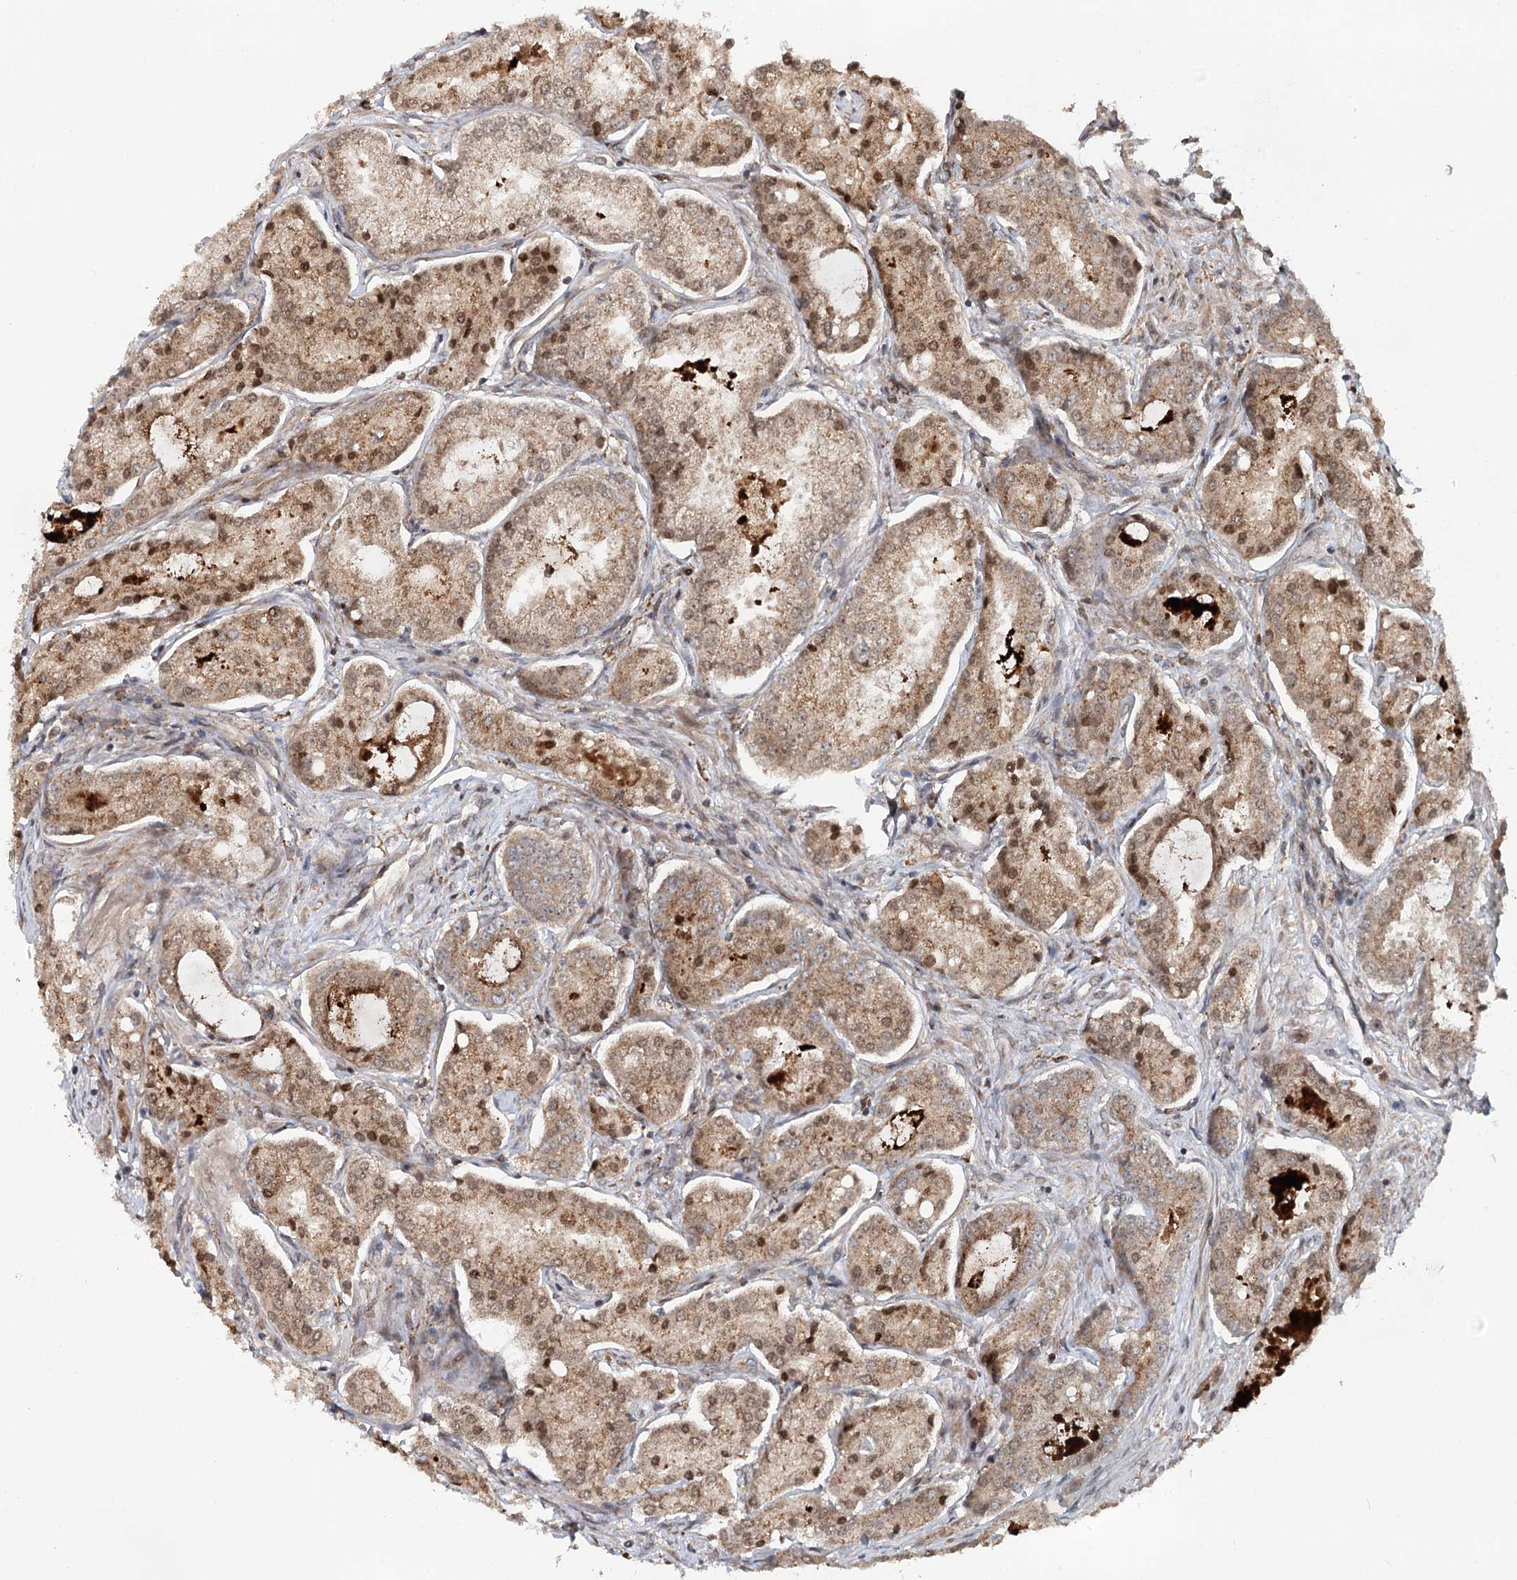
{"staining": {"intensity": "moderate", "quantity": ">75%", "location": "cytoplasmic/membranous"}, "tissue": "prostate cancer", "cell_type": "Tumor cells", "image_type": "cancer", "snomed": [{"axis": "morphology", "description": "Adenocarcinoma, Low grade"}, {"axis": "topography", "description": "Prostate"}], "caption": "Prostate low-grade adenocarcinoma tissue exhibits moderate cytoplasmic/membranous positivity in approximately >75% of tumor cells (Stains: DAB in brown, nuclei in blue, Microscopy: brightfield microscopy at high magnification).", "gene": "RNF111", "patient": {"sex": "male", "age": 68}}